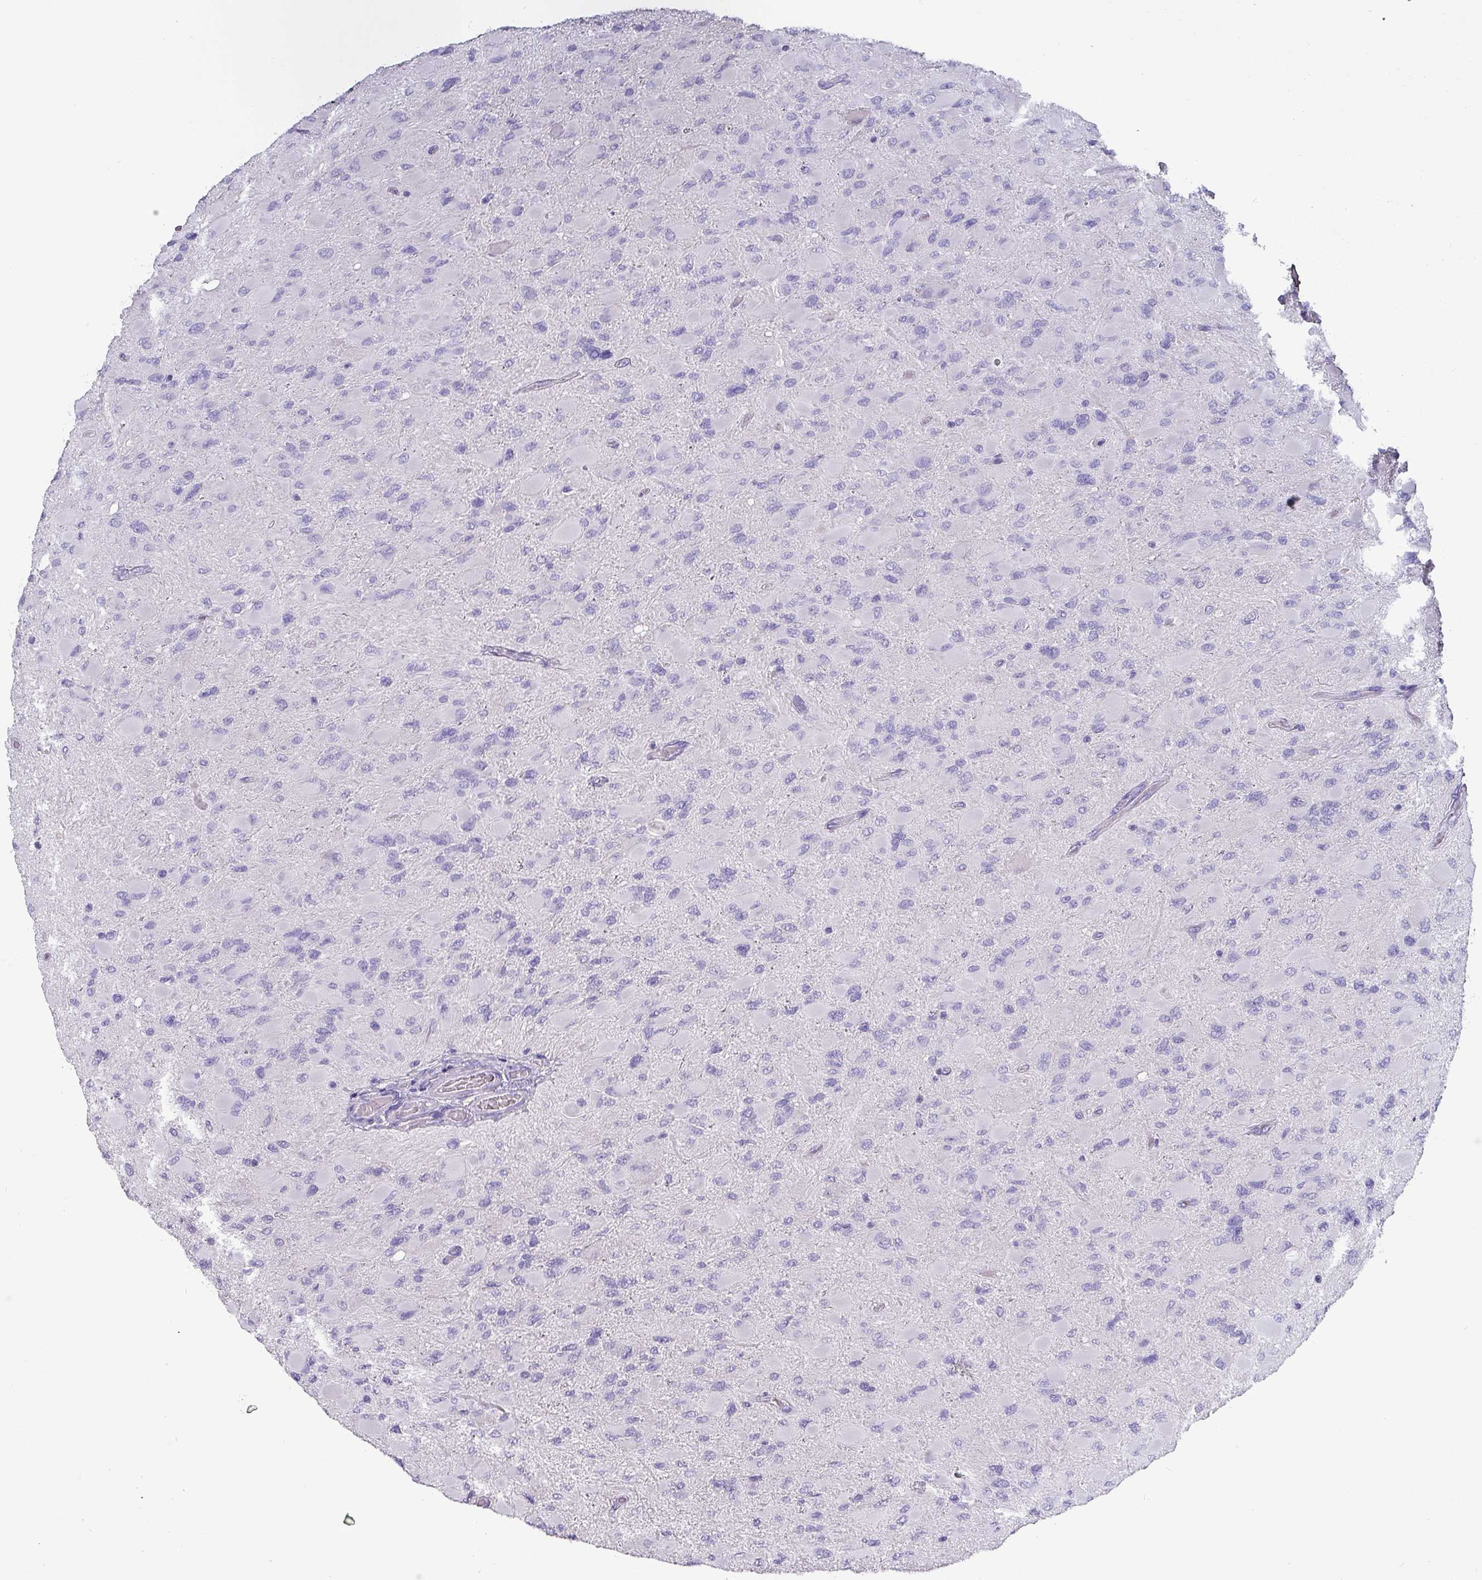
{"staining": {"intensity": "negative", "quantity": "none", "location": "none"}, "tissue": "glioma", "cell_type": "Tumor cells", "image_type": "cancer", "snomed": [{"axis": "morphology", "description": "Glioma, malignant, High grade"}, {"axis": "topography", "description": "Cerebral cortex"}], "caption": "Tumor cells show no significant protein positivity in glioma.", "gene": "INS-IGF2", "patient": {"sex": "female", "age": 36}}